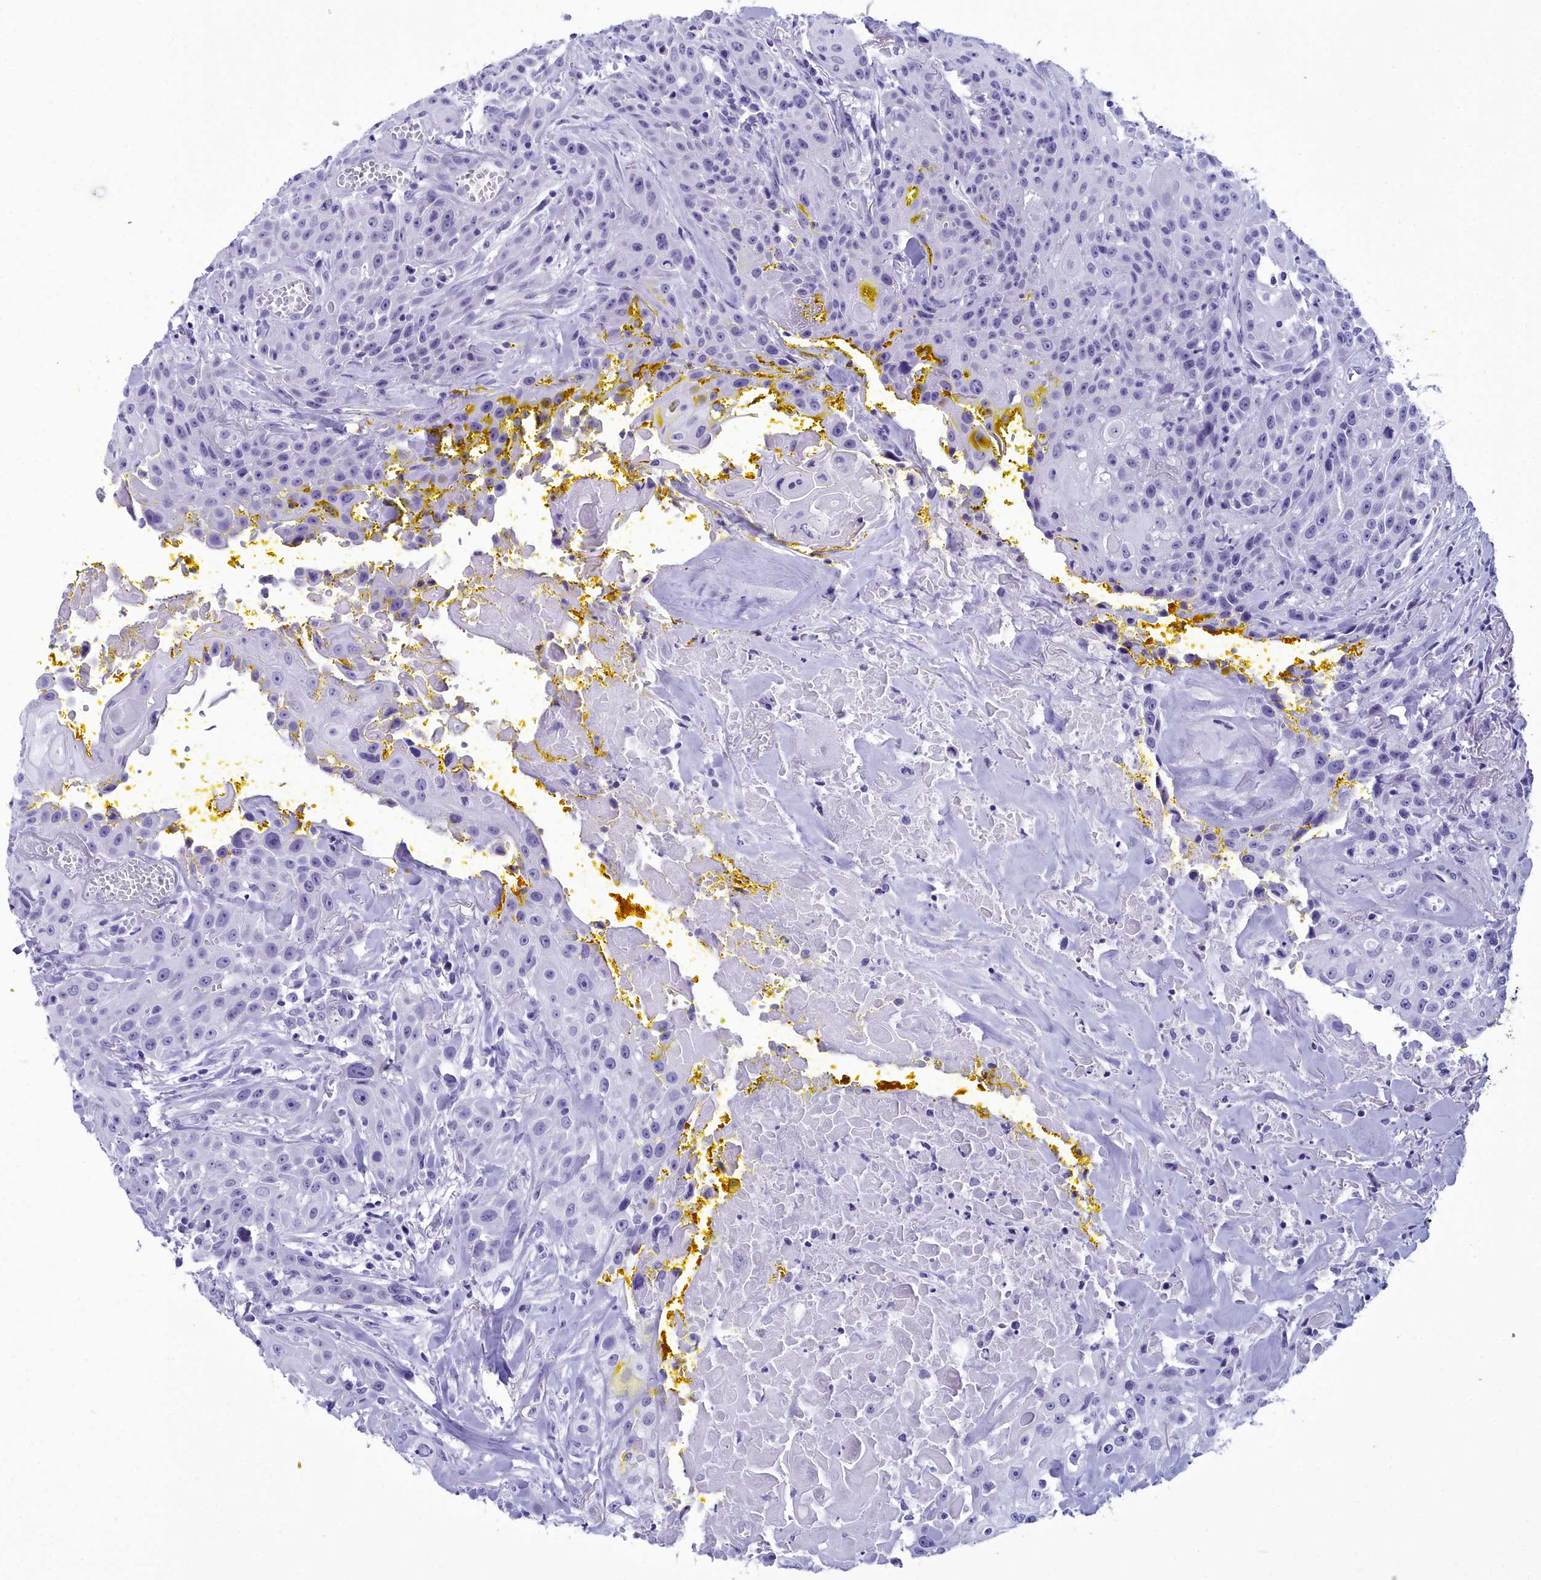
{"staining": {"intensity": "negative", "quantity": "none", "location": "none"}, "tissue": "head and neck cancer", "cell_type": "Tumor cells", "image_type": "cancer", "snomed": [{"axis": "morphology", "description": "Squamous cell carcinoma, NOS"}, {"axis": "topography", "description": "Oral tissue"}, {"axis": "topography", "description": "Head-Neck"}], "caption": "Immunohistochemical staining of squamous cell carcinoma (head and neck) displays no significant staining in tumor cells. (Brightfield microscopy of DAB (3,3'-diaminobenzidine) immunohistochemistry at high magnification).", "gene": "MAP6", "patient": {"sex": "female", "age": 82}}